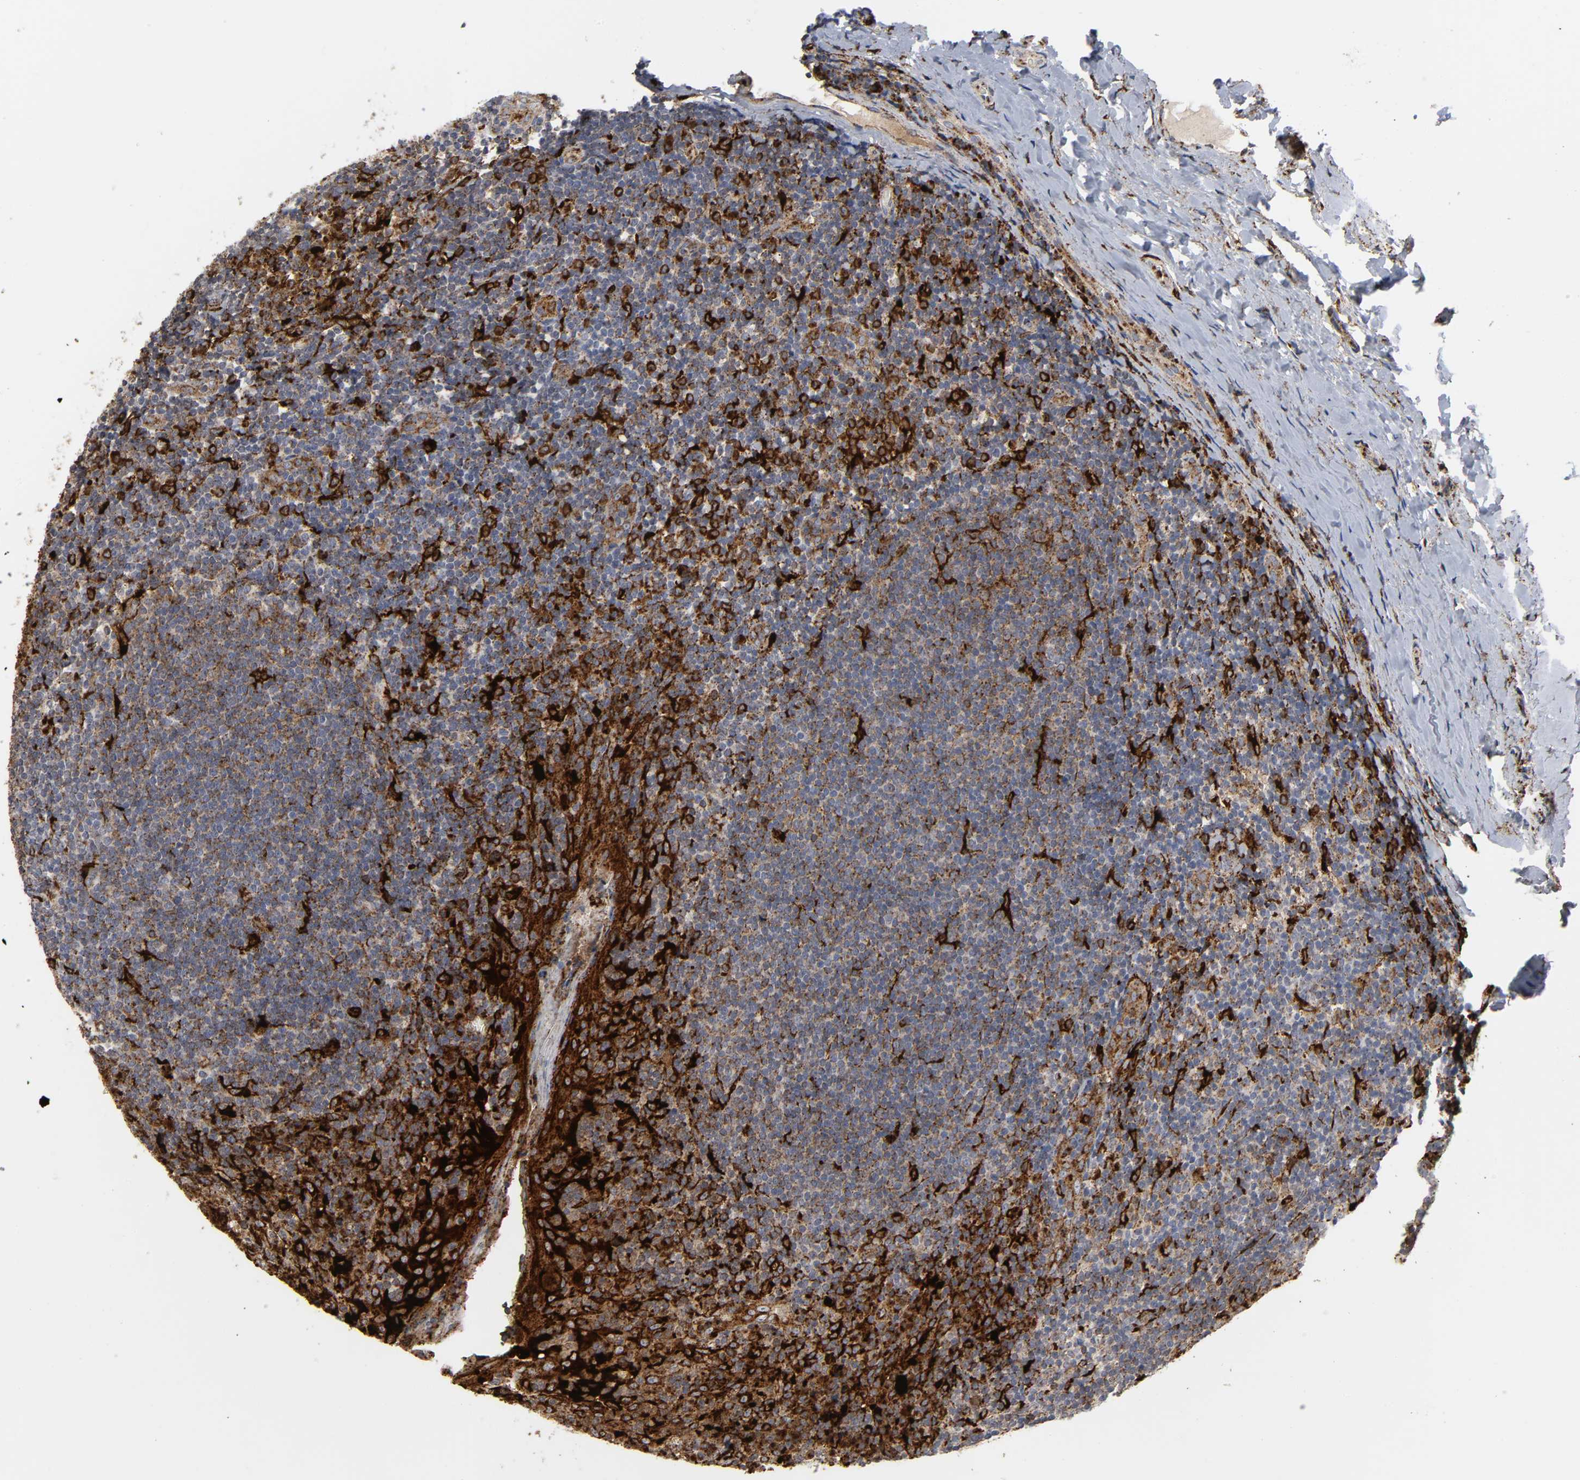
{"staining": {"intensity": "moderate", "quantity": "25%-75%", "location": "cytoplasmic/membranous"}, "tissue": "tonsil", "cell_type": "Germinal center cells", "image_type": "normal", "snomed": [{"axis": "morphology", "description": "Normal tissue, NOS"}, {"axis": "topography", "description": "Tonsil"}], "caption": "DAB (3,3'-diaminobenzidine) immunohistochemical staining of benign human tonsil reveals moderate cytoplasmic/membranous protein expression in about 25%-75% of germinal center cells. (Stains: DAB in brown, nuclei in blue, Microscopy: brightfield microscopy at high magnification).", "gene": "PSAP", "patient": {"sex": "male", "age": 31}}